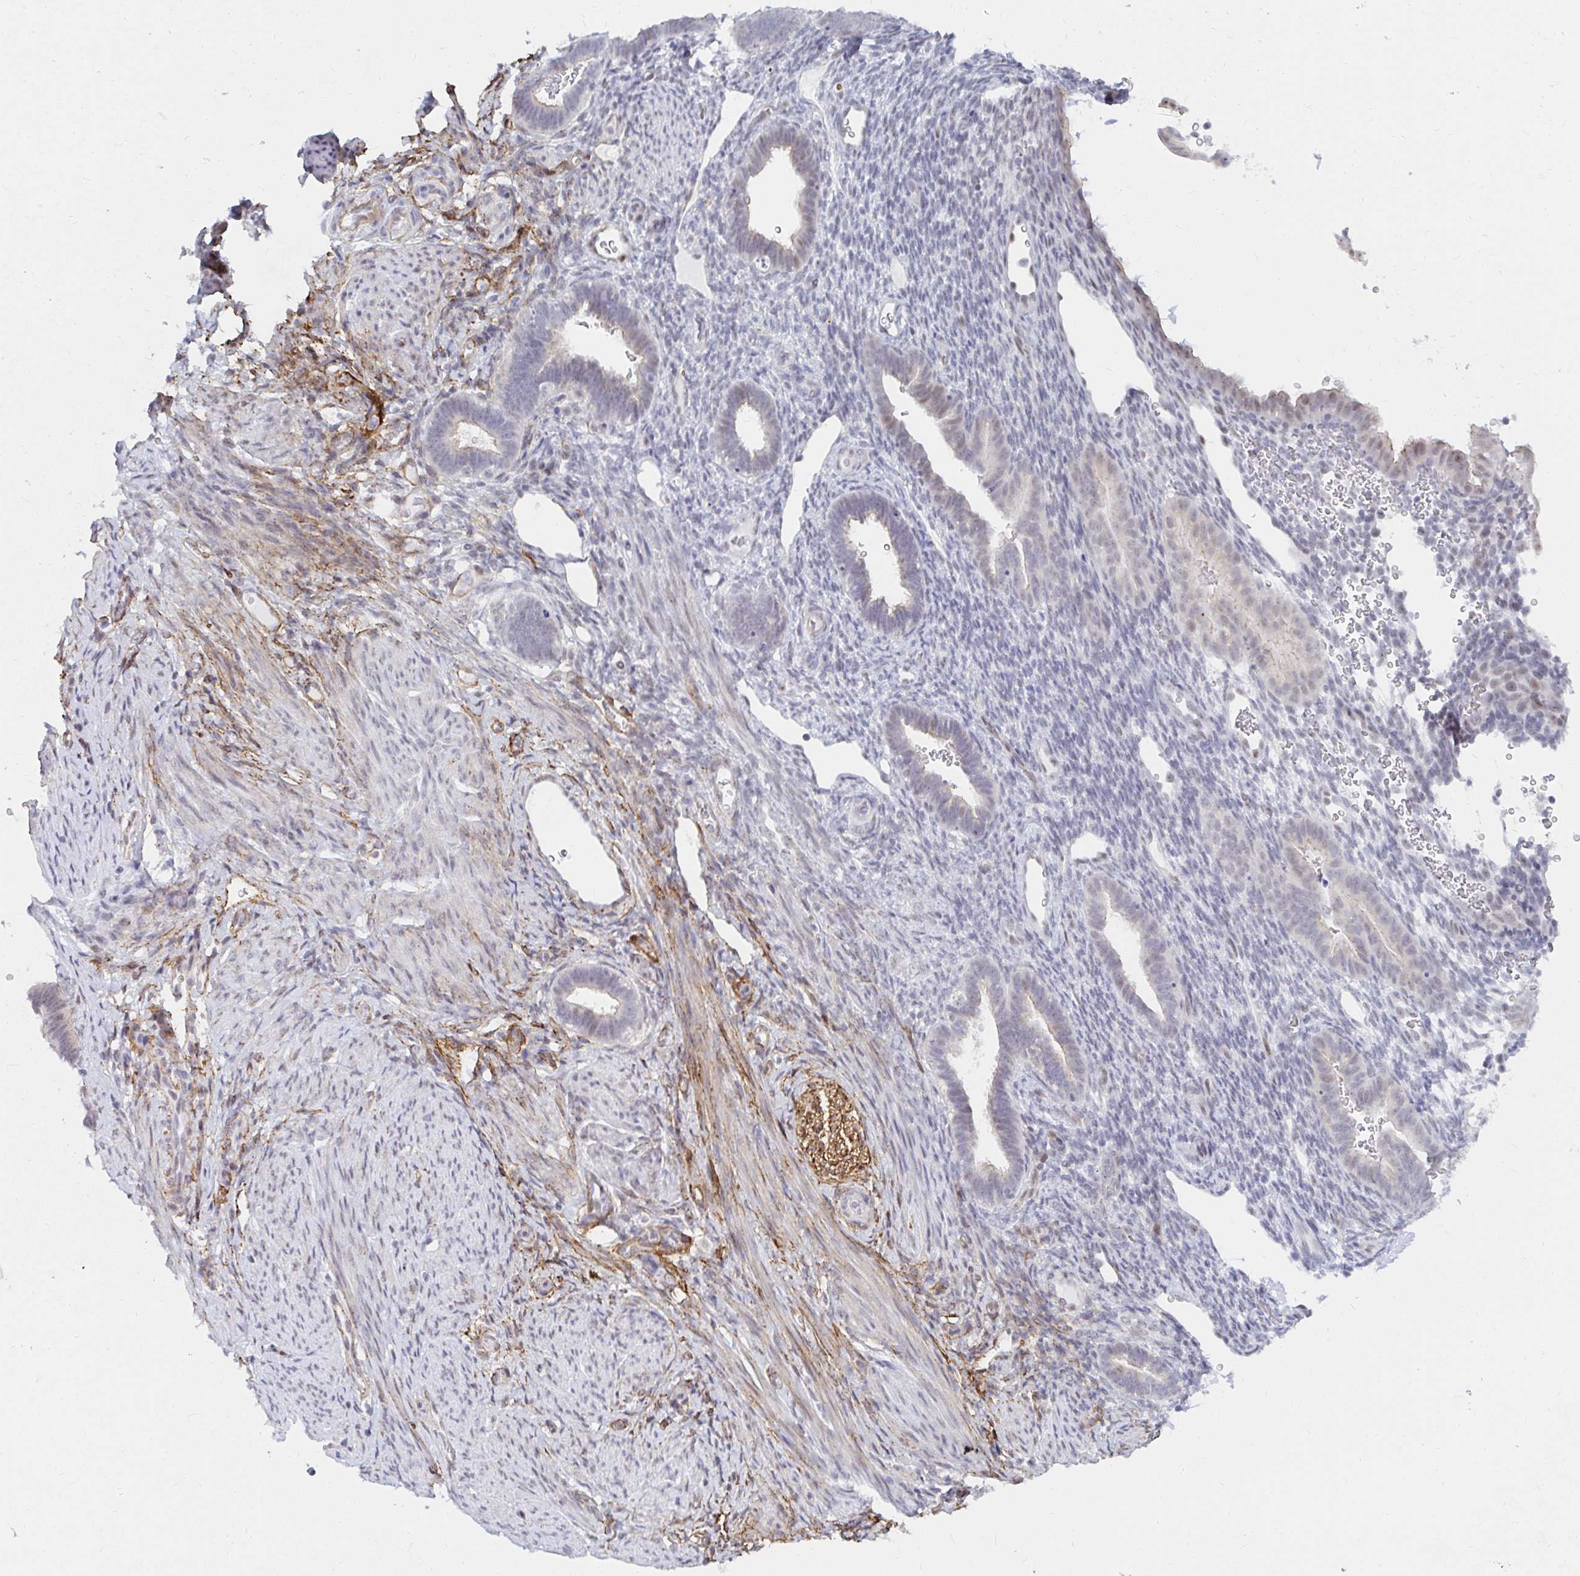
{"staining": {"intensity": "negative", "quantity": "none", "location": "none"}, "tissue": "endometrium", "cell_type": "Cells in endometrial stroma", "image_type": "normal", "snomed": [{"axis": "morphology", "description": "Normal tissue, NOS"}, {"axis": "topography", "description": "Endometrium"}], "caption": "Immunohistochemistry of normal human endometrium reveals no staining in cells in endometrial stroma. (Brightfield microscopy of DAB immunohistochemistry at high magnification).", "gene": "COL28A1", "patient": {"sex": "female", "age": 34}}